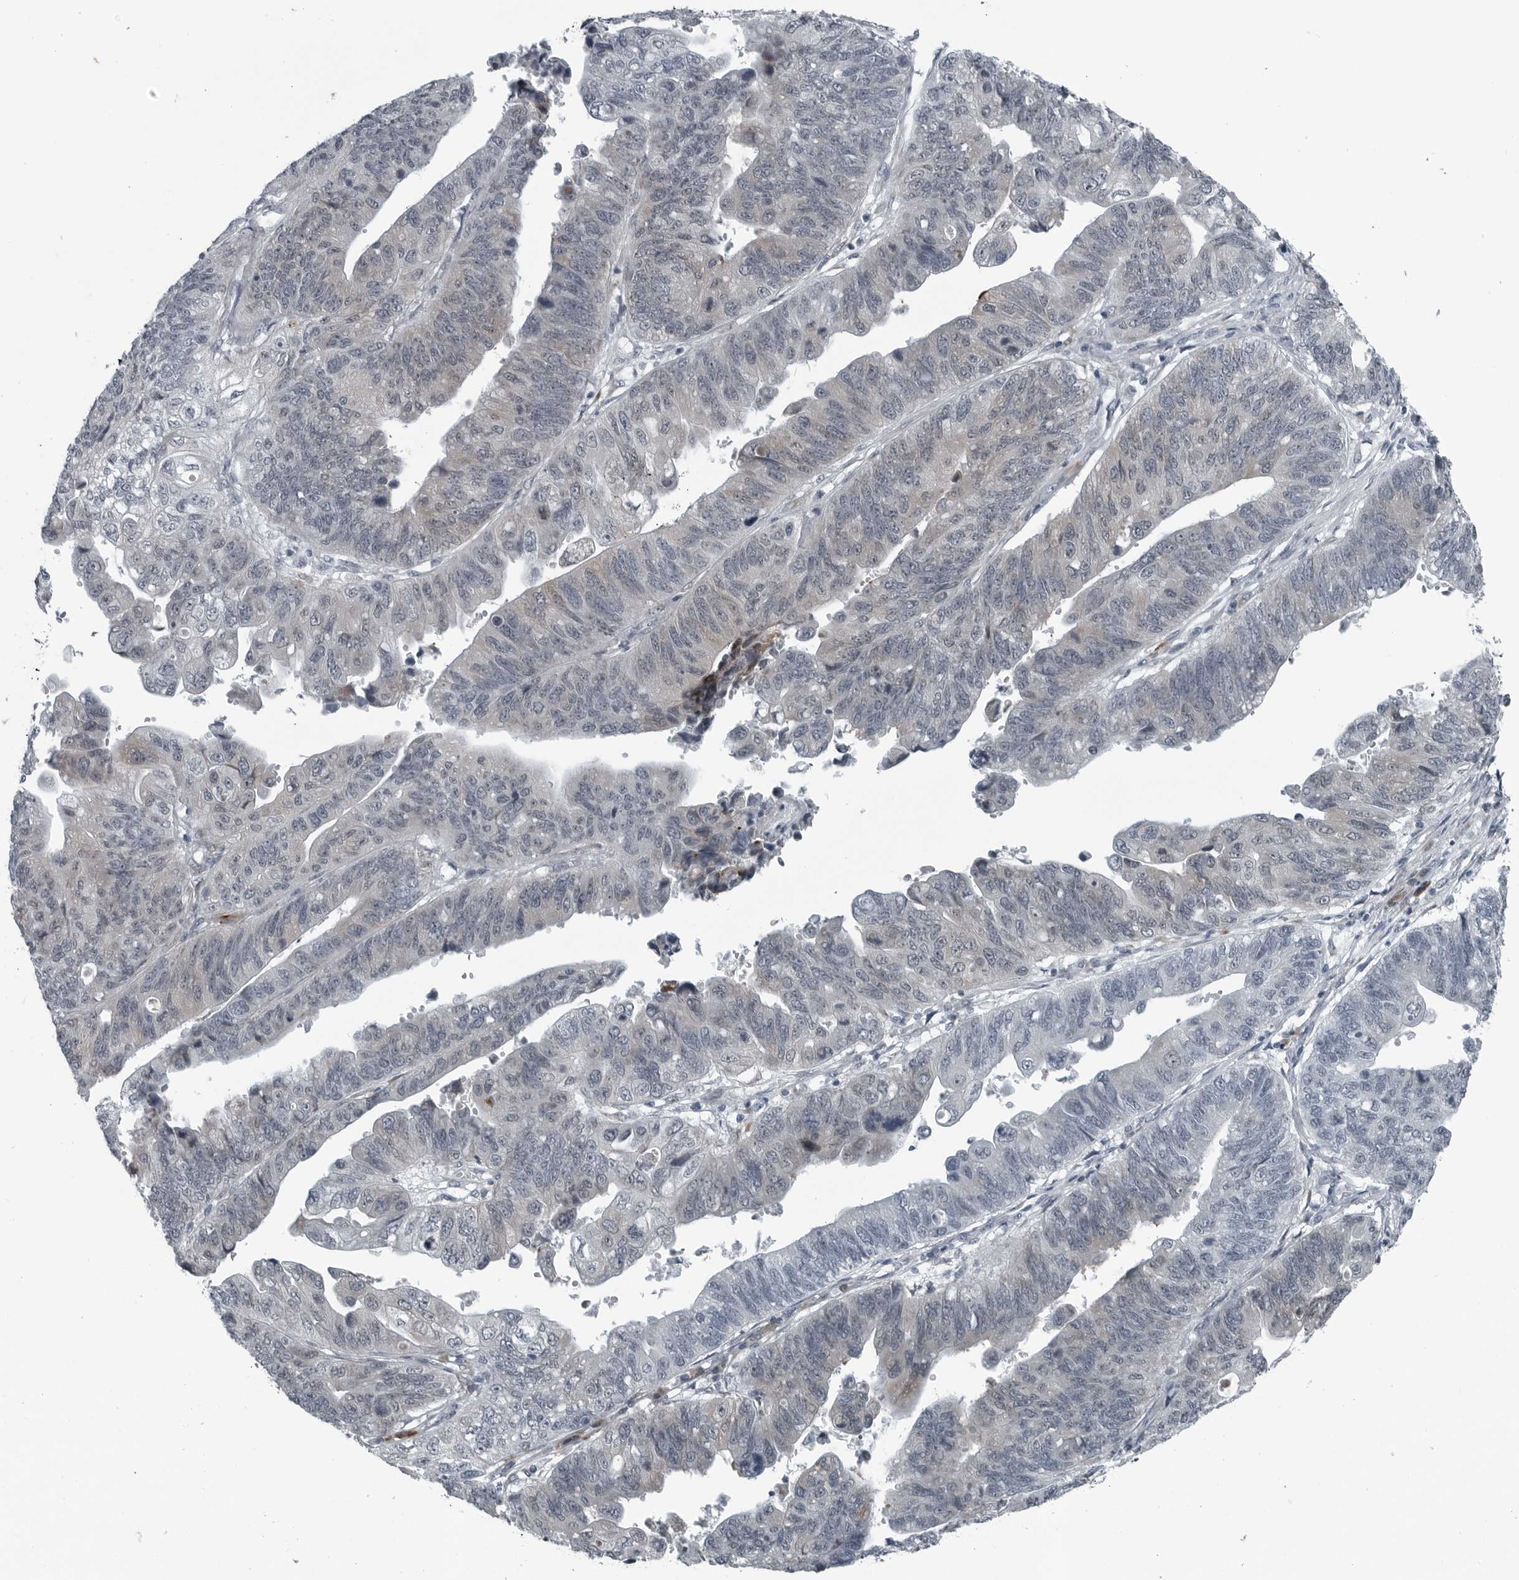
{"staining": {"intensity": "negative", "quantity": "none", "location": "none"}, "tissue": "stomach cancer", "cell_type": "Tumor cells", "image_type": "cancer", "snomed": [{"axis": "morphology", "description": "Adenocarcinoma, NOS"}, {"axis": "topography", "description": "Stomach"}], "caption": "Immunohistochemistry (IHC) image of human stomach cancer (adenocarcinoma) stained for a protein (brown), which shows no expression in tumor cells.", "gene": "DNAAF11", "patient": {"sex": "male", "age": 59}}